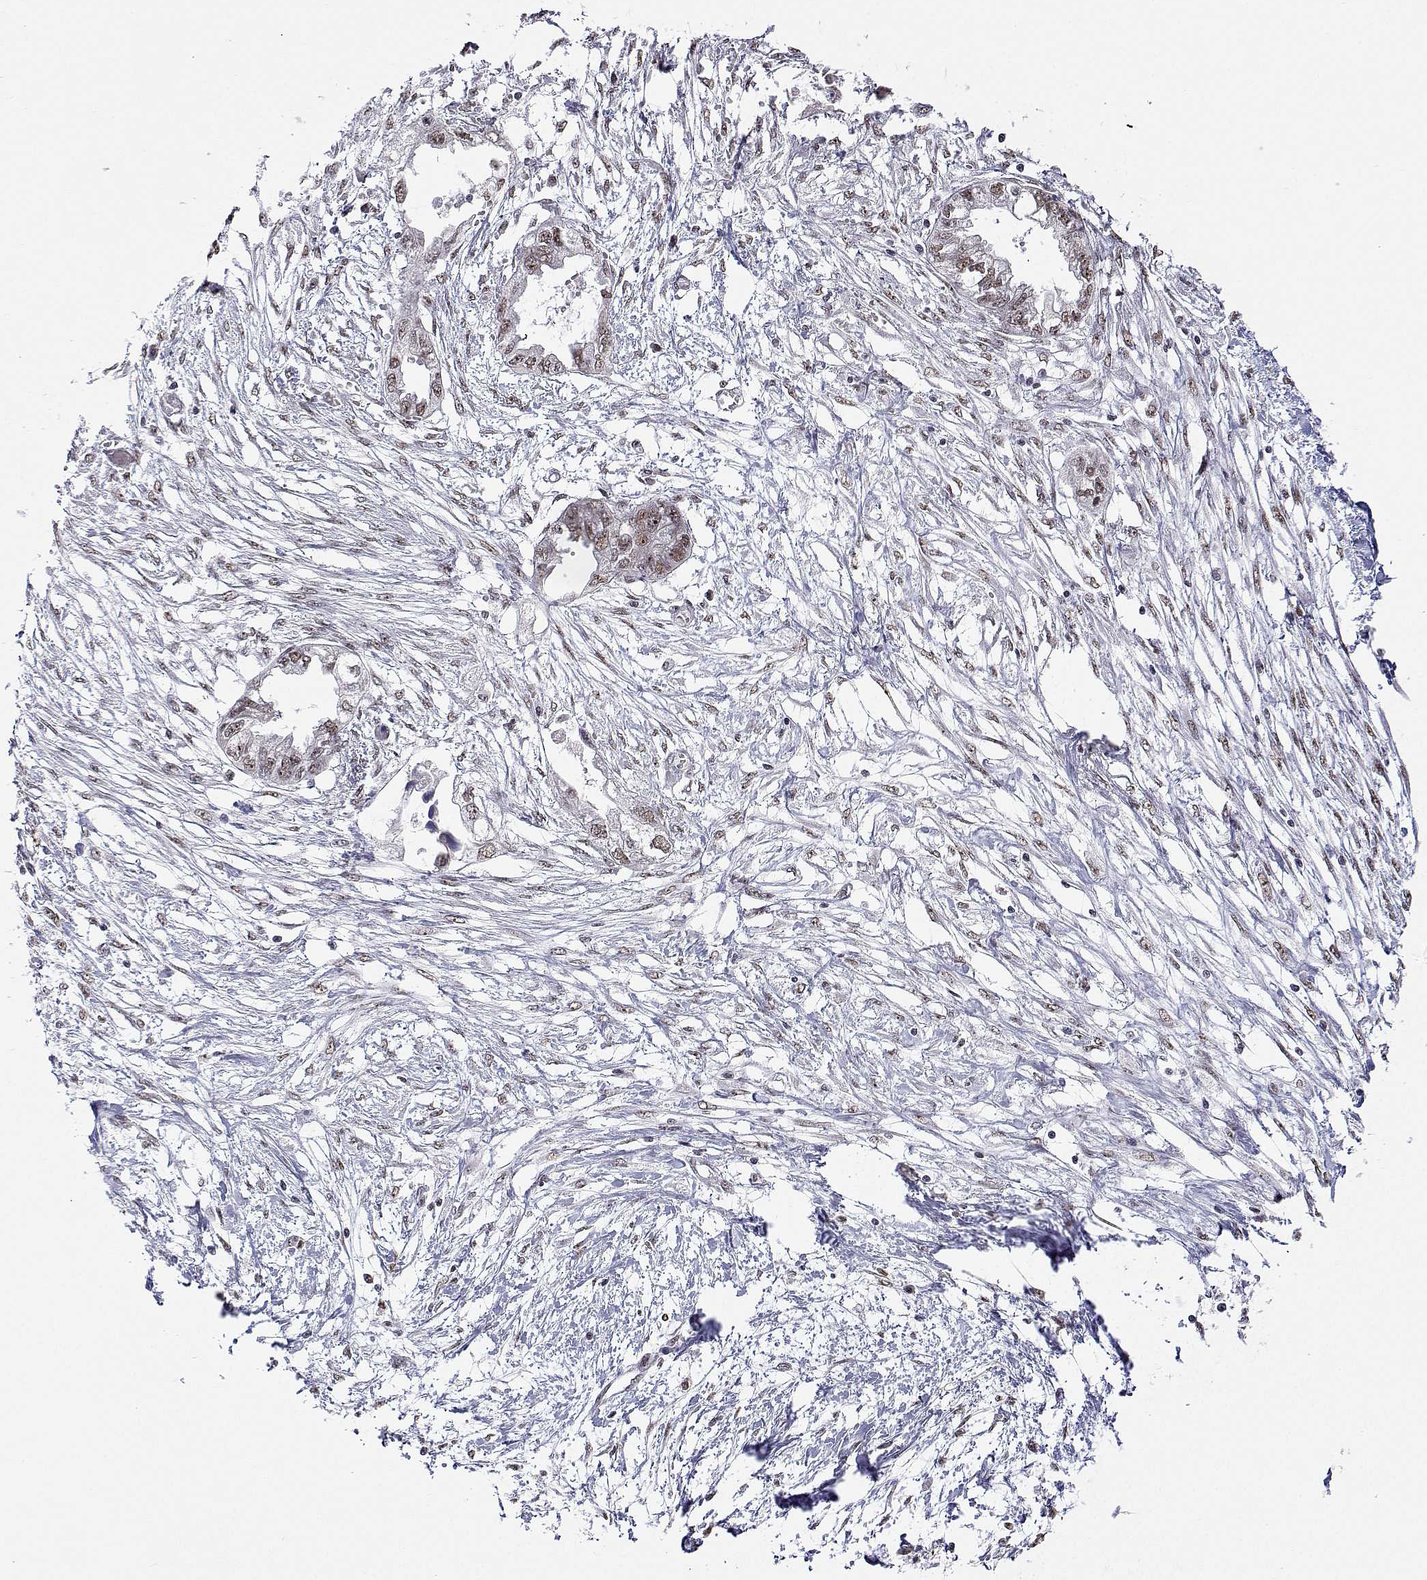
{"staining": {"intensity": "weak", "quantity": ">75%", "location": "nuclear"}, "tissue": "endometrial cancer", "cell_type": "Tumor cells", "image_type": "cancer", "snomed": [{"axis": "morphology", "description": "Adenocarcinoma, NOS"}, {"axis": "morphology", "description": "Adenocarcinoma, metastatic, NOS"}, {"axis": "topography", "description": "Adipose tissue"}, {"axis": "topography", "description": "Endometrium"}], "caption": "Endometrial cancer tissue demonstrates weak nuclear expression in about >75% of tumor cells, visualized by immunohistochemistry. (brown staining indicates protein expression, while blue staining denotes nuclei).", "gene": "ADAR", "patient": {"sex": "female", "age": 67}}